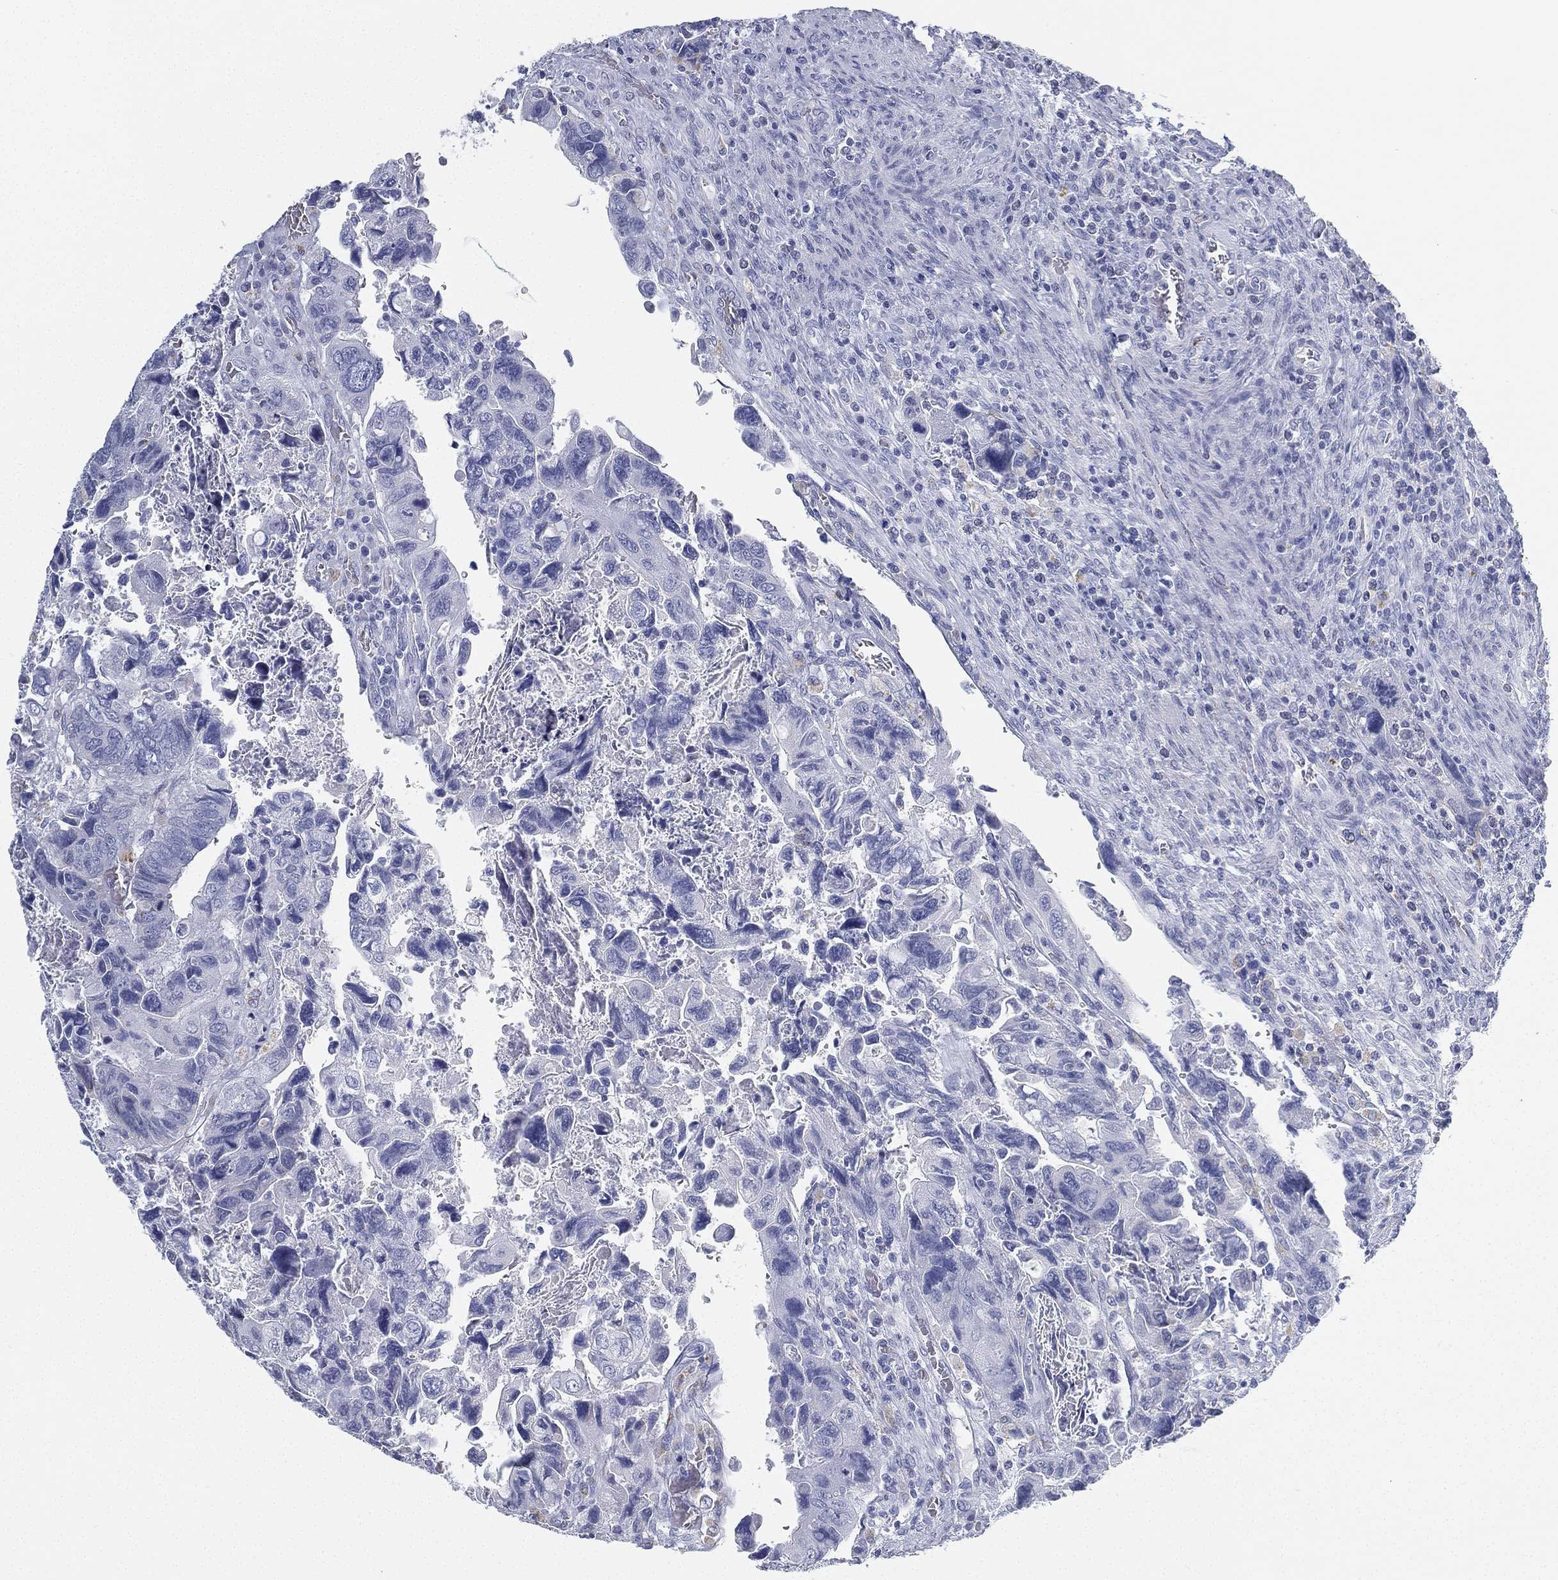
{"staining": {"intensity": "negative", "quantity": "none", "location": "none"}, "tissue": "colorectal cancer", "cell_type": "Tumor cells", "image_type": "cancer", "snomed": [{"axis": "morphology", "description": "Adenocarcinoma, NOS"}, {"axis": "topography", "description": "Rectum"}], "caption": "This is an IHC histopathology image of colorectal adenocarcinoma. There is no expression in tumor cells.", "gene": "GPR61", "patient": {"sex": "male", "age": 62}}